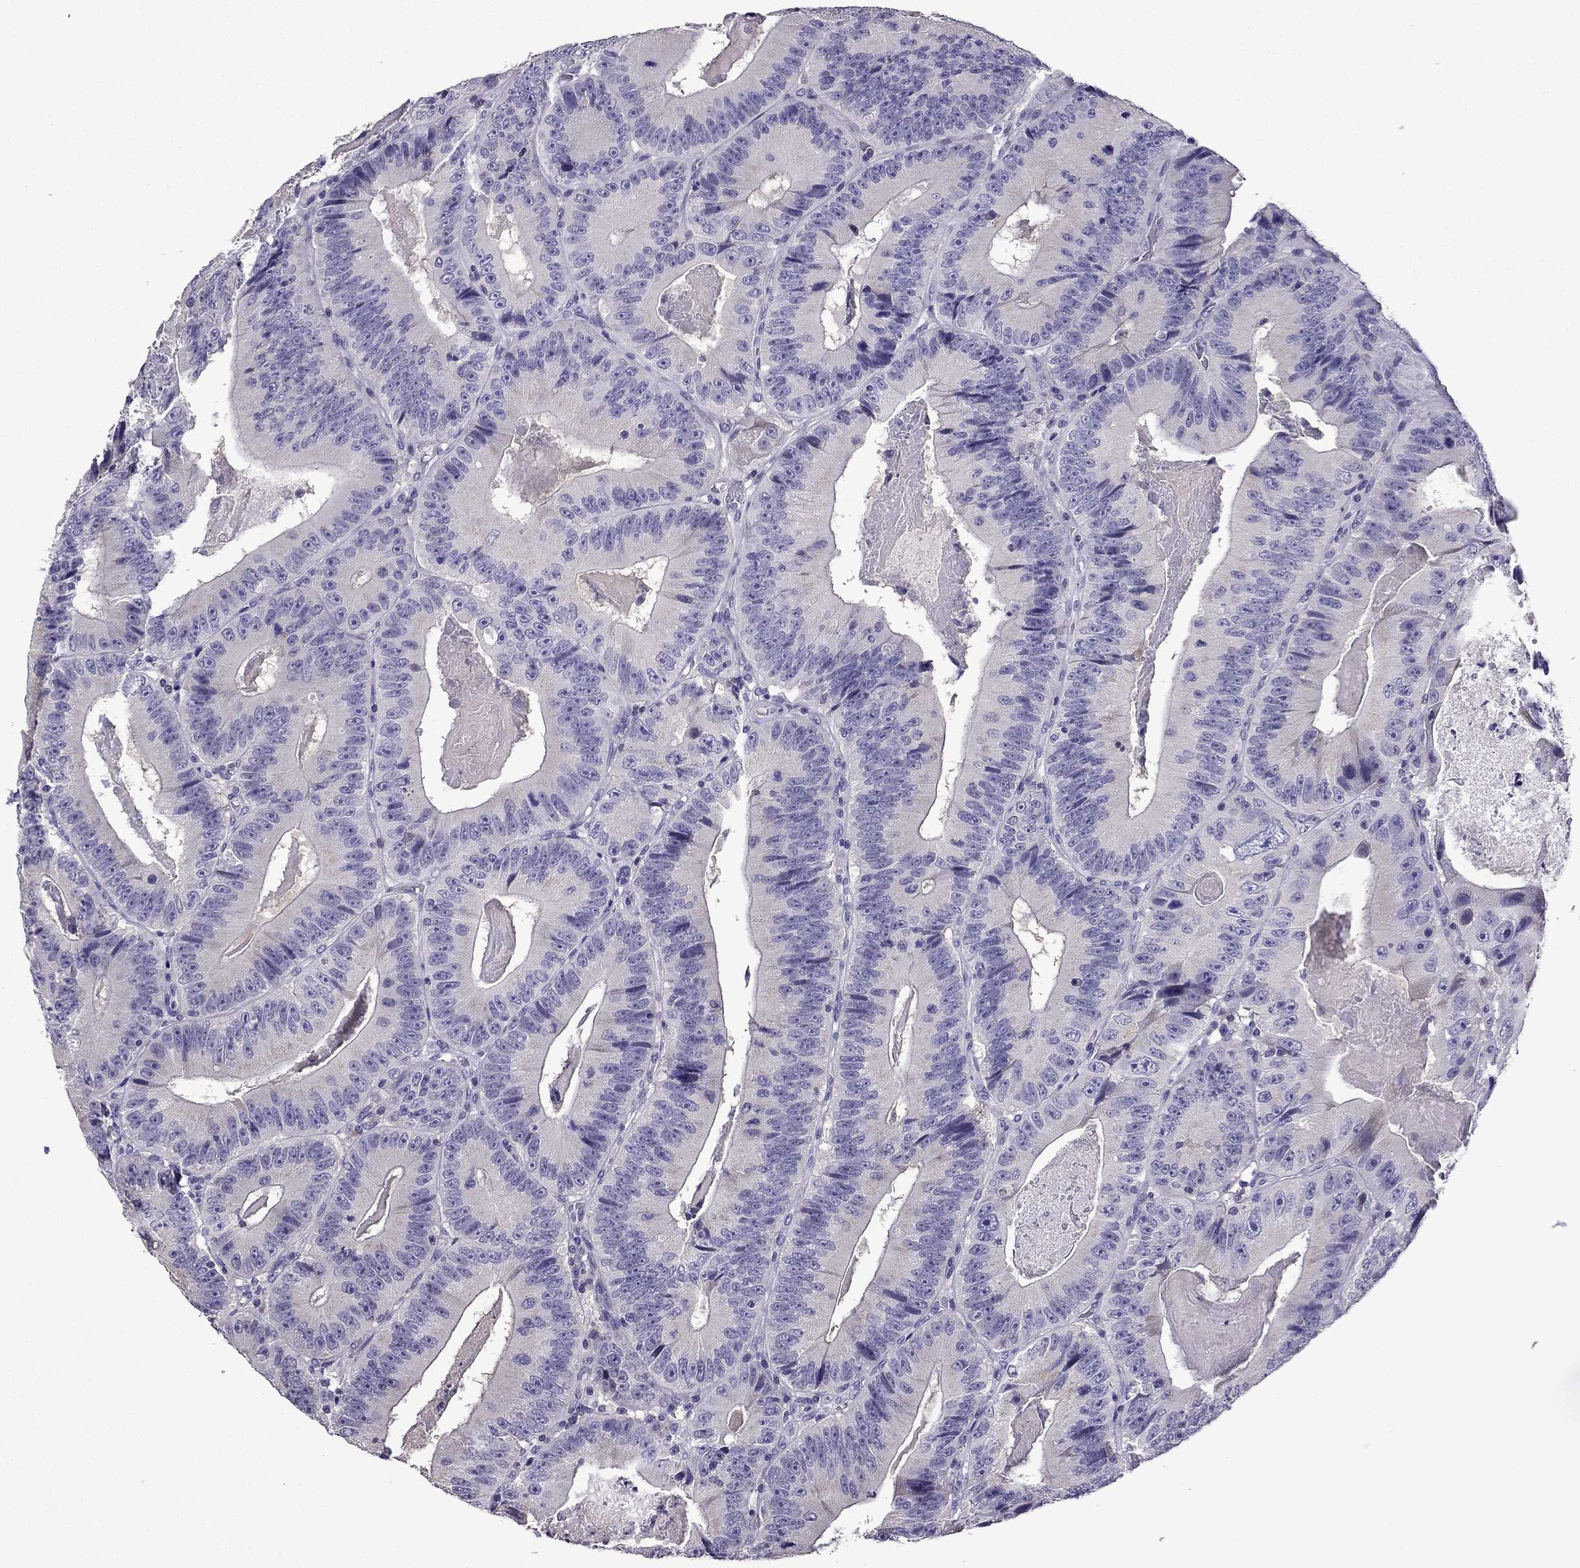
{"staining": {"intensity": "negative", "quantity": "none", "location": "none"}, "tissue": "colorectal cancer", "cell_type": "Tumor cells", "image_type": "cancer", "snomed": [{"axis": "morphology", "description": "Adenocarcinoma, NOS"}, {"axis": "topography", "description": "Colon"}], "caption": "The image demonstrates no staining of tumor cells in colorectal cancer (adenocarcinoma).", "gene": "TTN", "patient": {"sex": "female", "age": 86}}